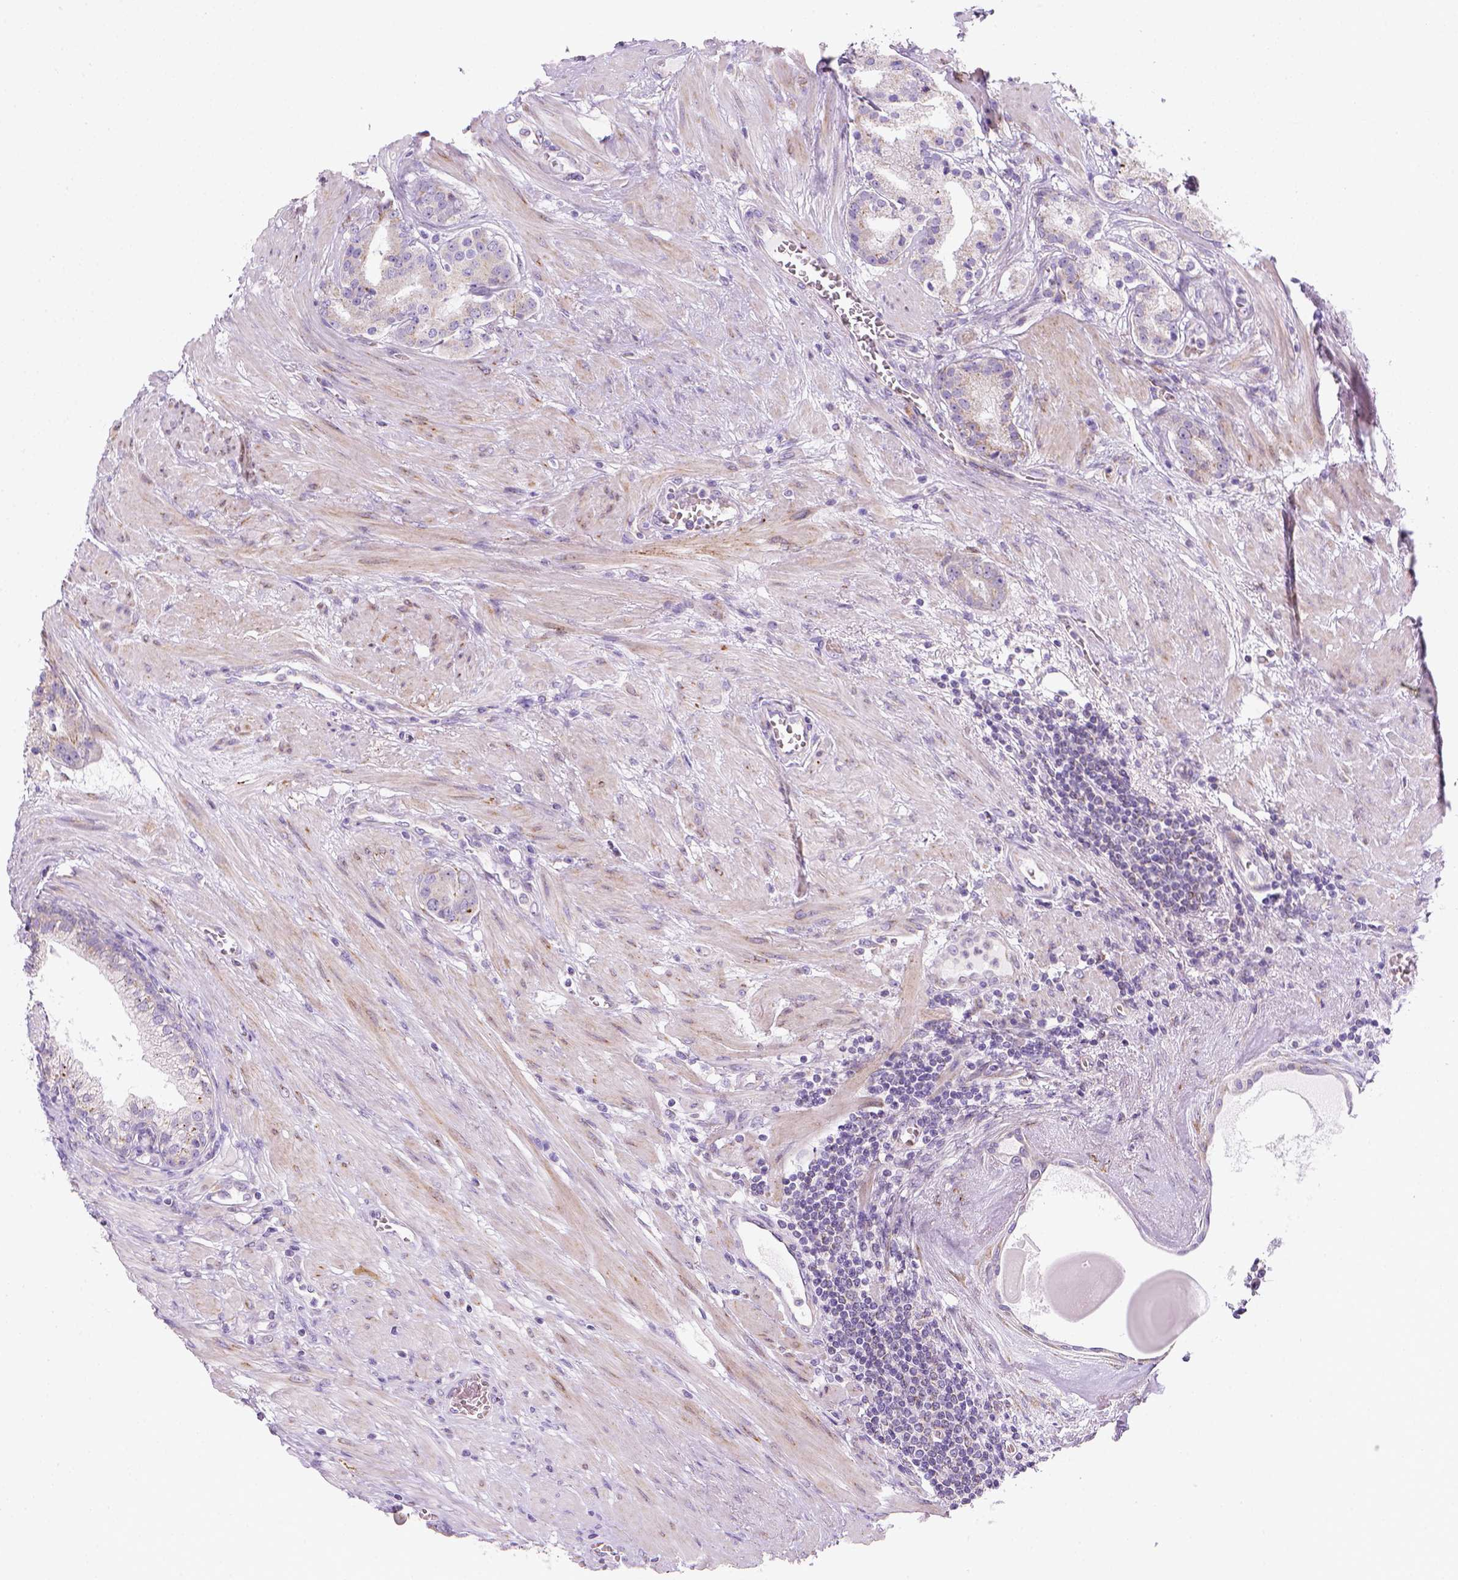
{"staining": {"intensity": "strong", "quantity": "25%-75%", "location": "cytoplasmic/membranous"}, "tissue": "prostate cancer", "cell_type": "Tumor cells", "image_type": "cancer", "snomed": [{"axis": "morphology", "description": "Adenocarcinoma, NOS"}, {"axis": "topography", "description": "Prostate"}], "caption": "A brown stain highlights strong cytoplasmic/membranous positivity of a protein in human prostate cancer (adenocarcinoma) tumor cells. (brown staining indicates protein expression, while blue staining denotes nuclei).", "gene": "CES2", "patient": {"sex": "male", "age": 69}}